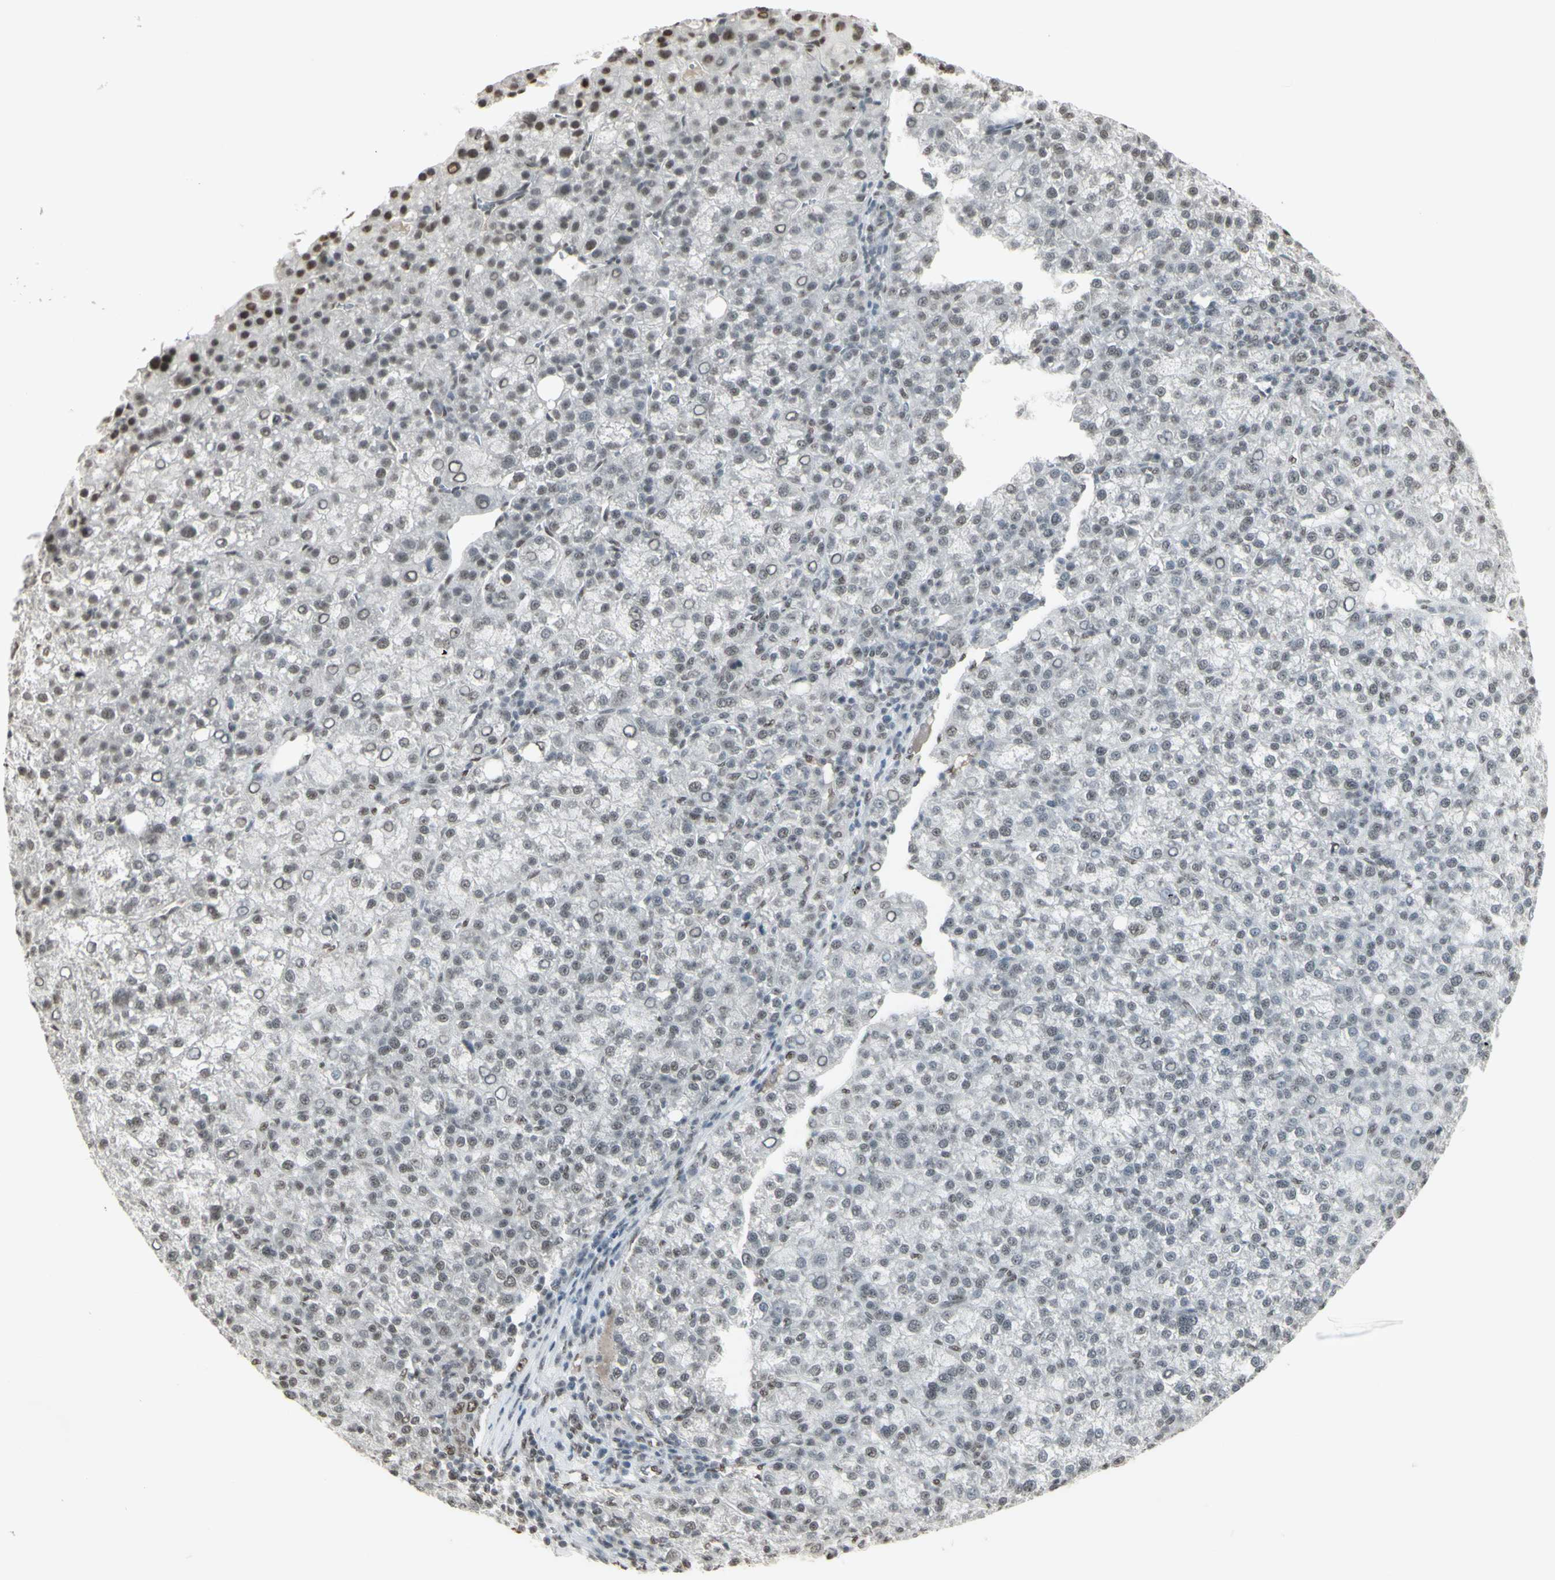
{"staining": {"intensity": "negative", "quantity": "none", "location": "none"}, "tissue": "liver cancer", "cell_type": "Tumor cells", "image_type": "cancer", "snomed": [{"axis": "morphology", "description": "Carcinoma, Hepatocellular, NOS"}, {"axis": "topography", "description": "Liver"}], "caption": "Immunohistochemistry of human liver cancer reveals no expression in tumor cells.", "gene": "TRIM28", "patient": {"sex": "female", "age": 58}}